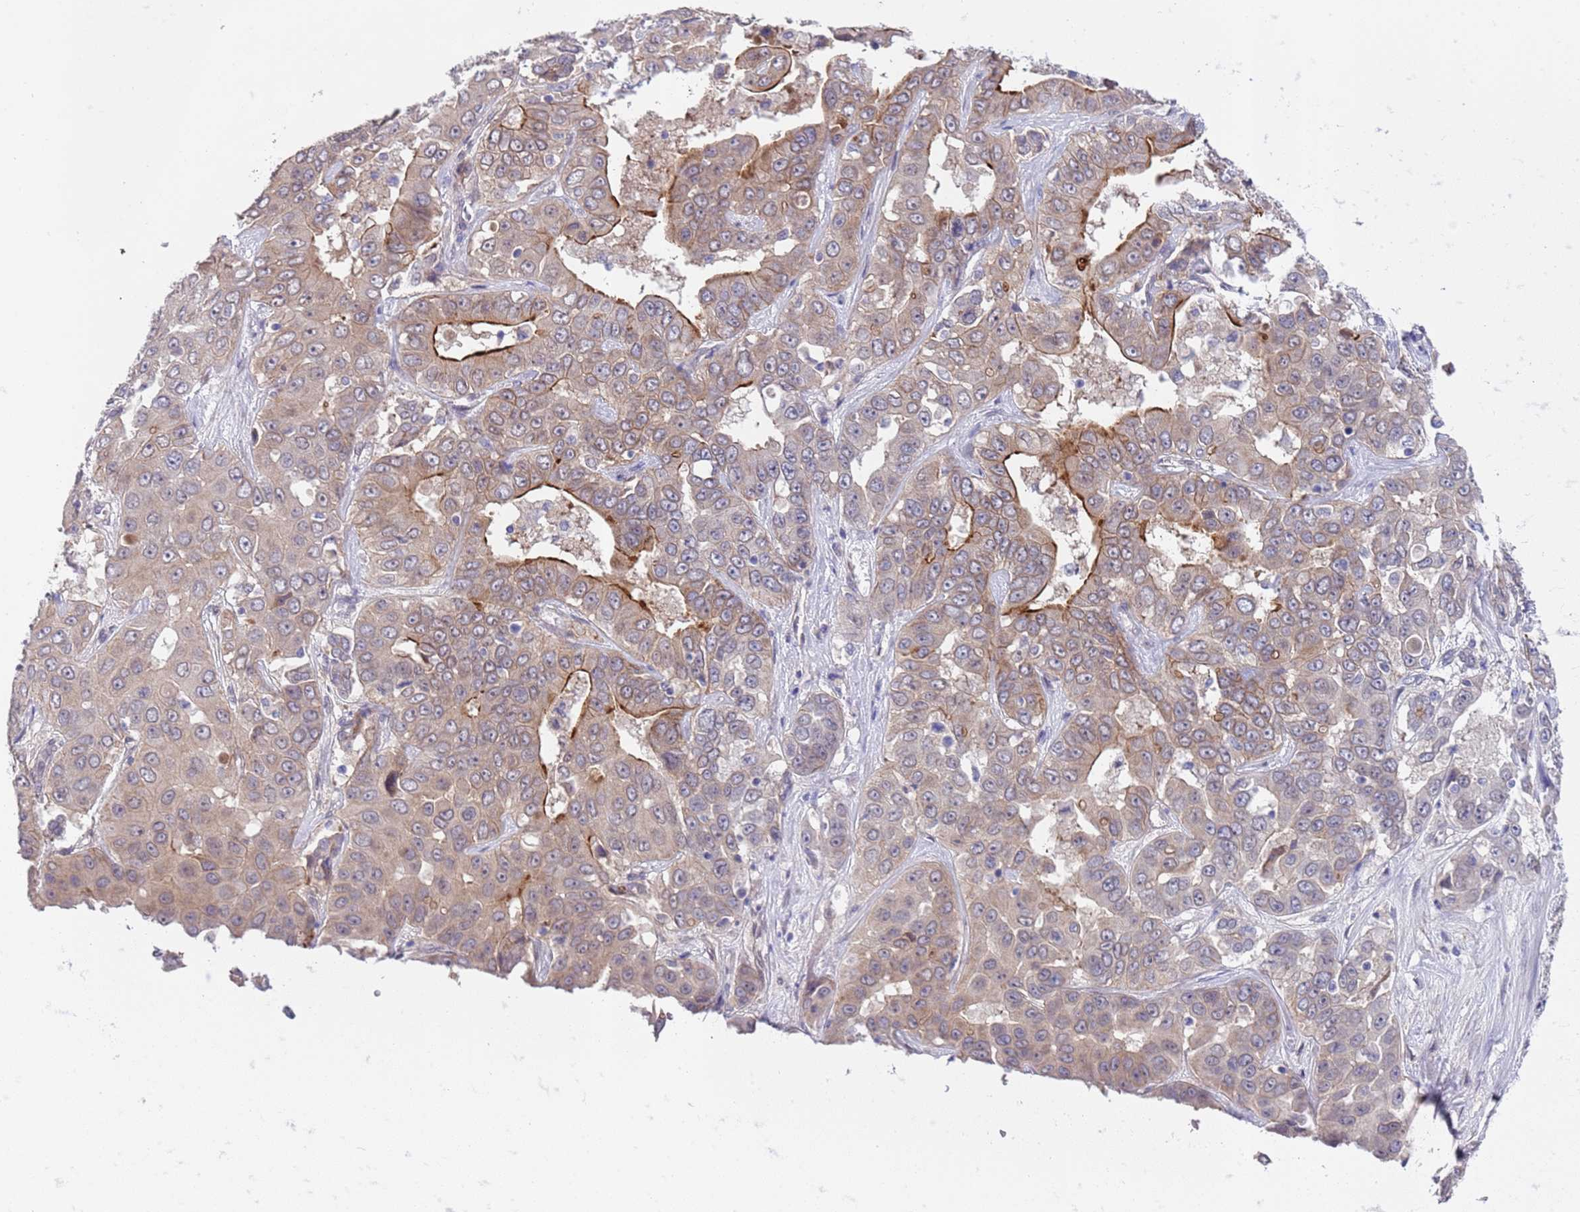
{"staining": {"intensity": "moderate", "quantity": "25%-75%", "location": "cytoplasmic/membranous"}, "tissue": "liver cancer", "cell_type": "Tumor cells", "image_type": "cancer", "snomed": [{"axis": "morphology", "description": "Cholangiocarcinoma"}, {"axis": "topography", "description": "Liver"}], "caption": "Immunohistochemical staining of human liver cholangiocarcinoma displays medium levels of moderate cytoplasmic/membranous protein expression in about 25%-75% of tumor cells.", "gene": "TRMT10A", "patient": {"sex": "female", "age": 52}}